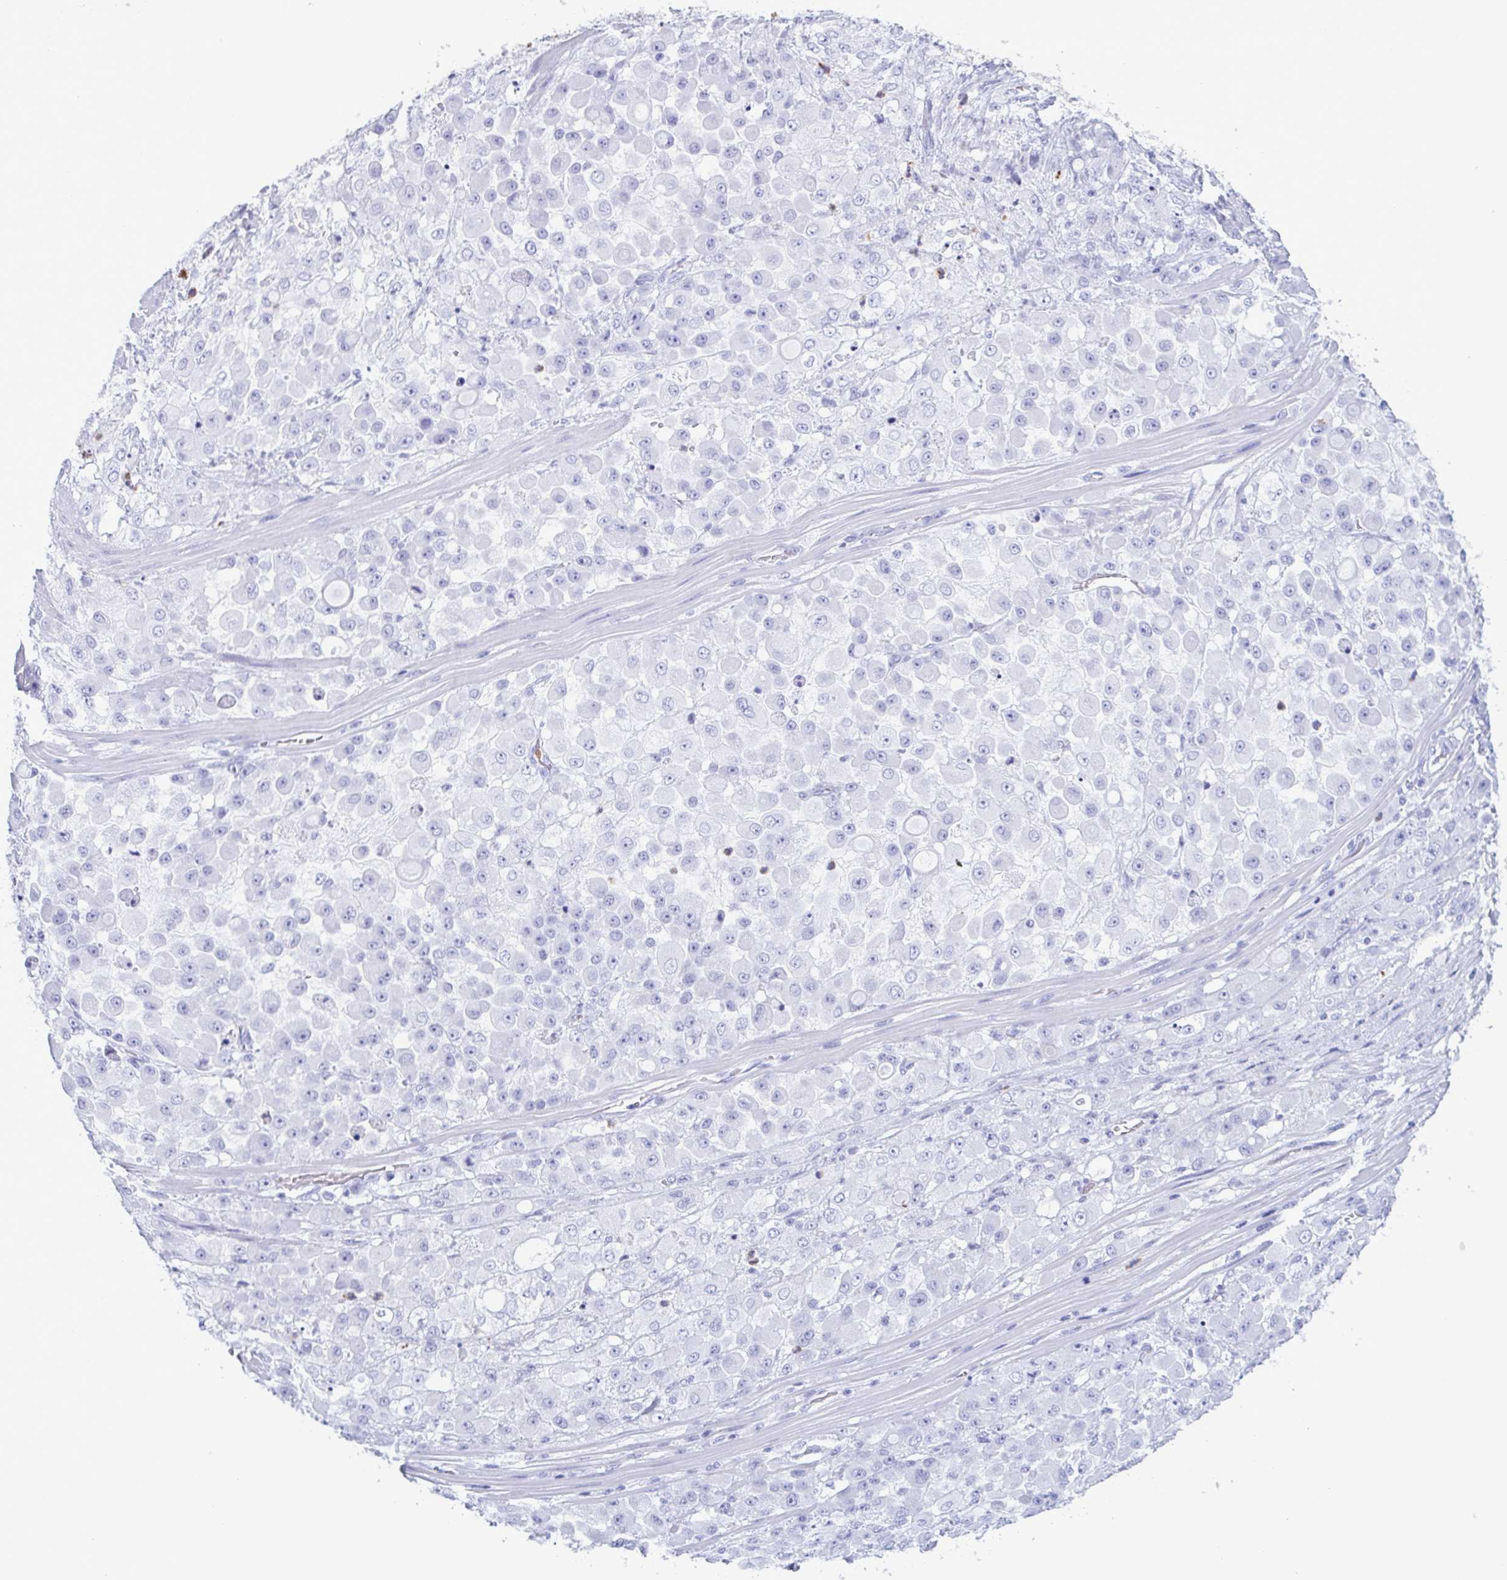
{"staining": {"intensity": "negative", "quantity": "none", "location": "none"}, "tissue": "stomach cancer", "cell_type": "Tumor cells", "image_type": "cancer", "snomed": [{"axis": "morphology", "description": "Adenocarcinoma, NOS"}, {"axis": "topography", "description": "Stomach"}], "caption": "Immunohistochemistry (IHC) of stomach cancer (adenocarcinoma) reveals no staining in tumor cells.", "gene": "LTF", "patient": {"sex": "female", "age": 76}}